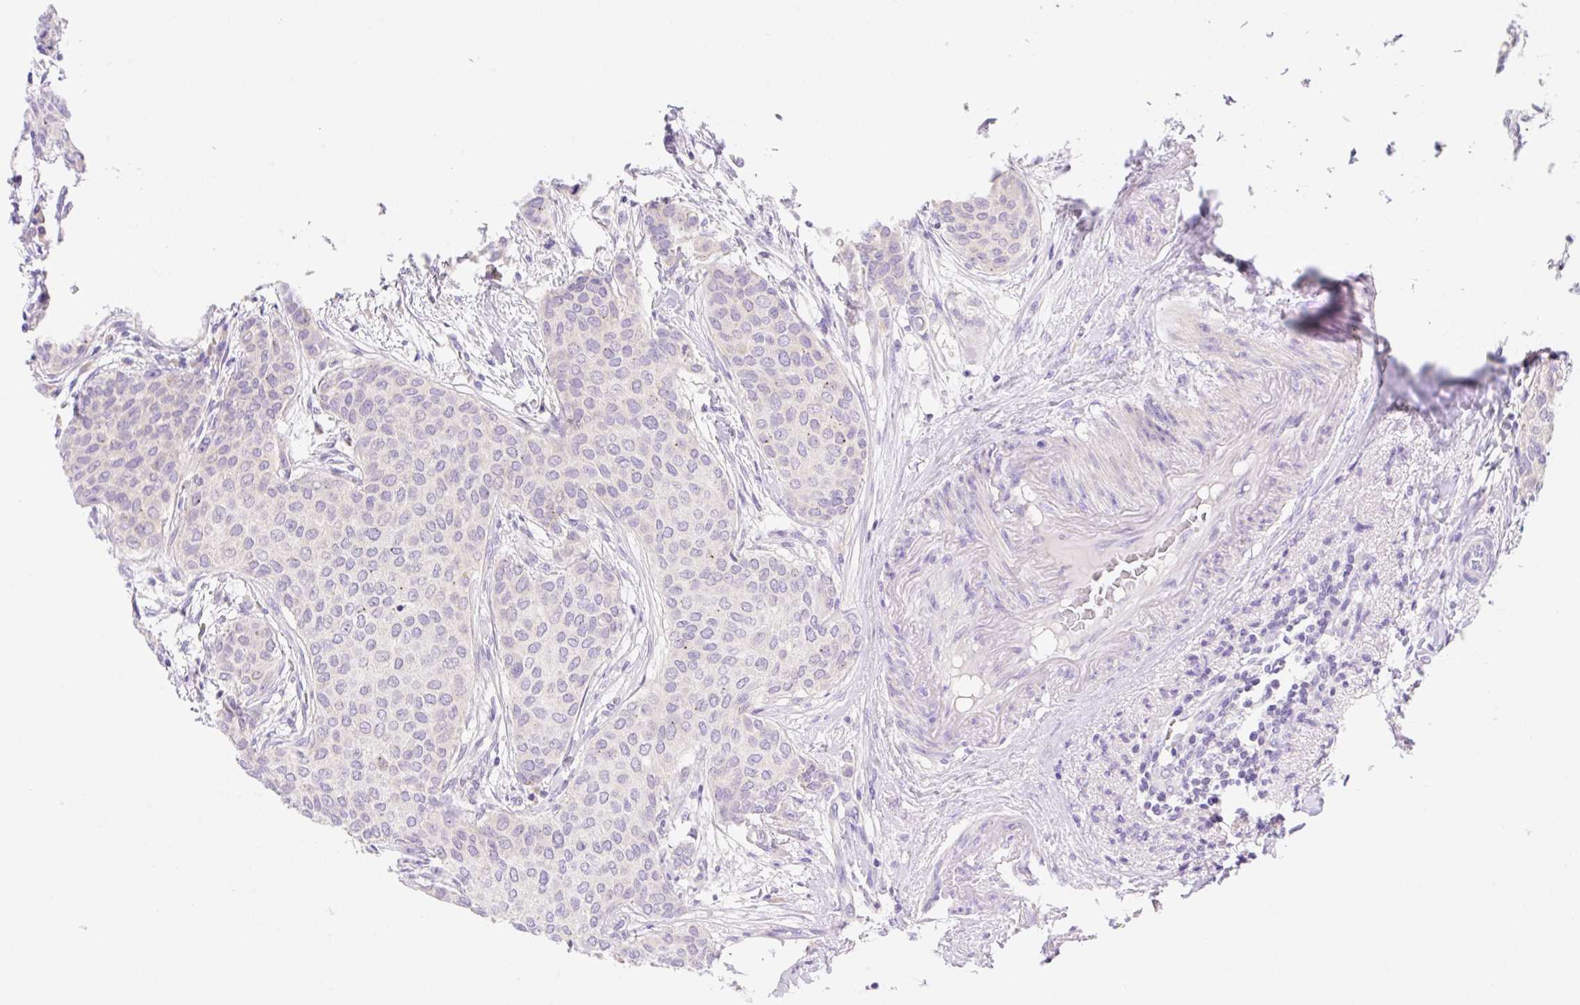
{"staining": {"intensity": "negative", "quantity": "none", "location": "none"}, "tissue": "breast cancer", "cell_type": "Tumor cells", "image_type": "cancer", "snomed": [{"axis": "morphology", "description": "Duct carcinoma"}, {"axis": "topography", "description": "Breast"}], "caption": "Photomicrograph shows no protein expression in tumor cells of breast cancer (intraductal carcinoma) tissue.", "gene": "DENND5A", "patient": {"sex": "female", "age": 47}}